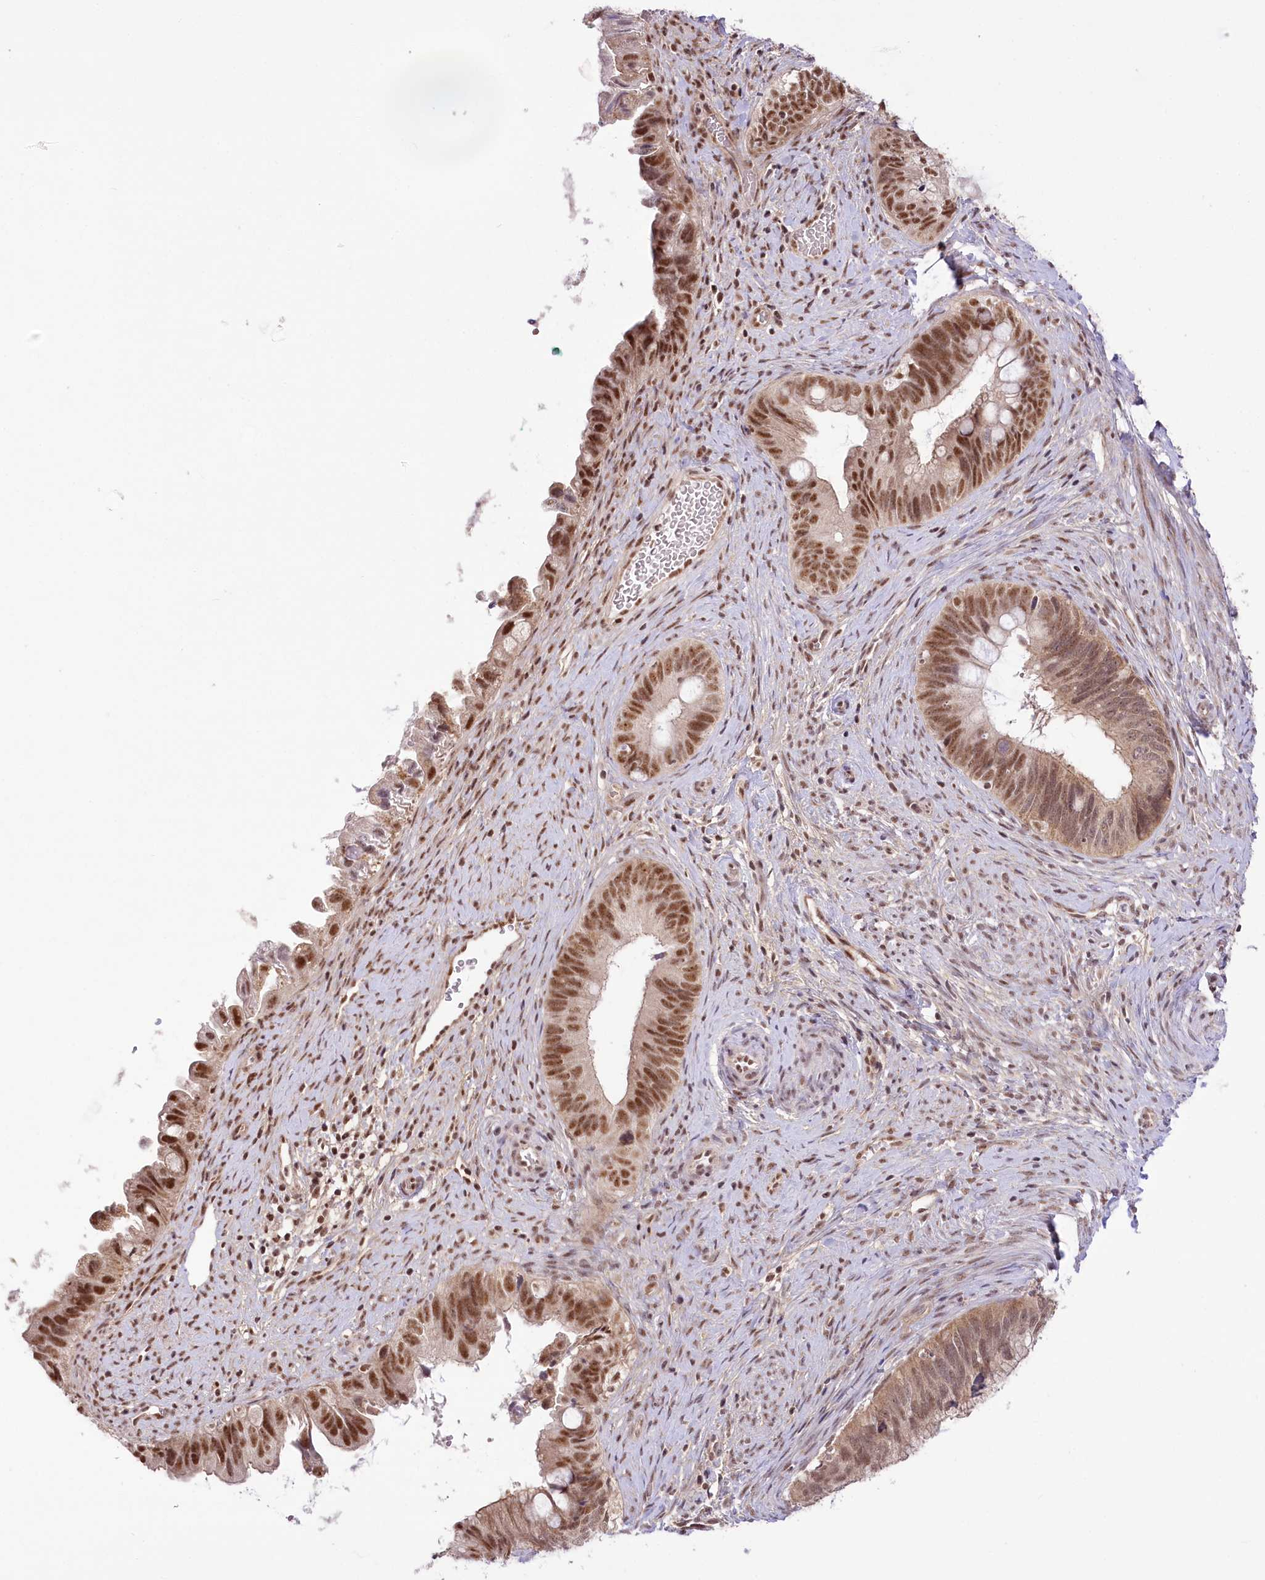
{"staining": {"intensity": "moderate", "quantity": ">75%", "location": "cytoplasmic/membranous,nuclear"}, "tissue": "cervical cancer", "cell_type": "Tumor cells", "image_type": "cancer", "snomed": [{"axis": "morphology", "description": "Adenocarcinoma, NOS"}, {"axis": "topography", "description": "Cervix"}], "caption": "A brown stain shows moderate cytoplasmic/membranous and nuclear expression of a protein in cervical cancer tumor cells.", "gene": "ZMAT2", "patient": {"sex": "female", "age": 42}}